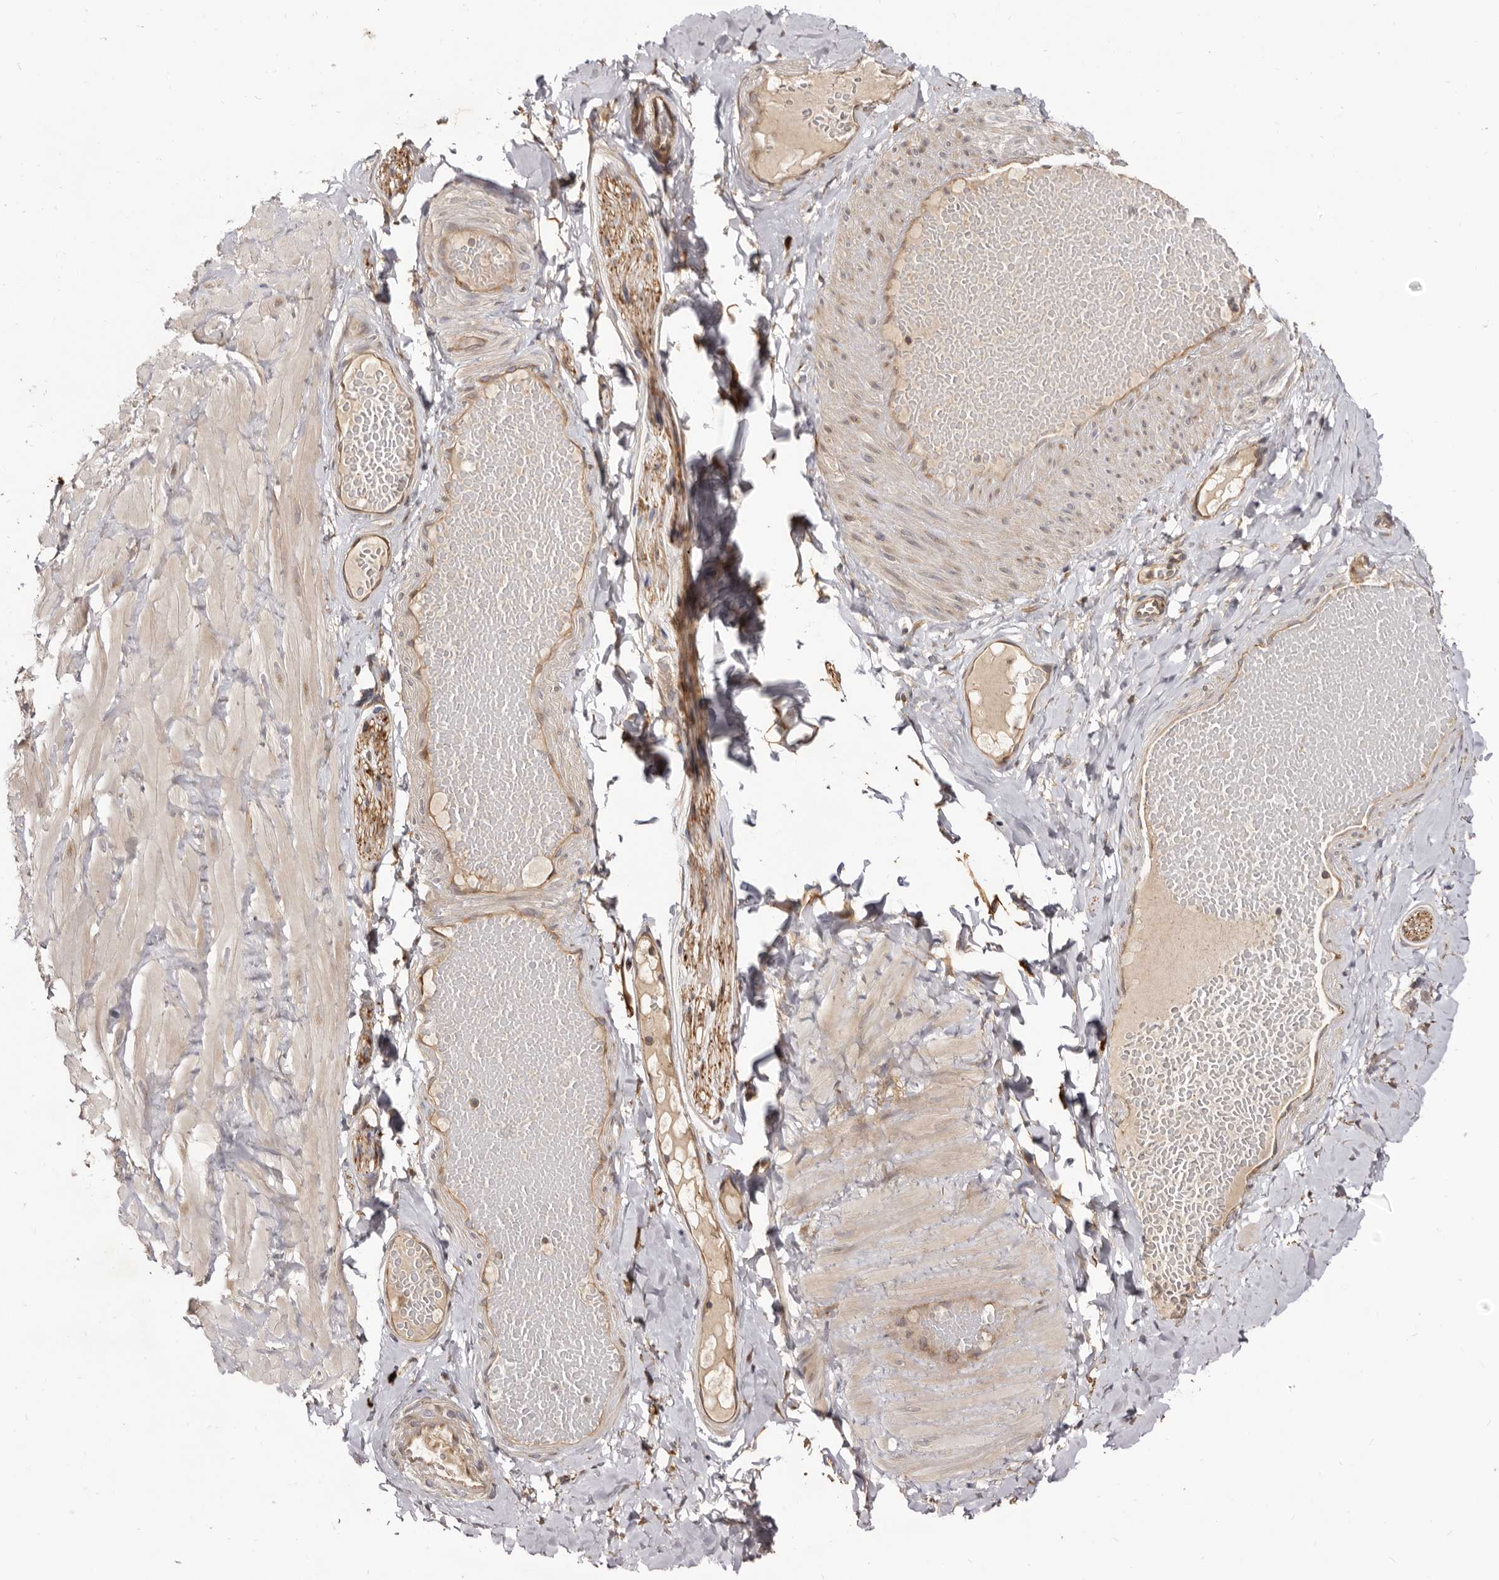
{"staining": {"intensity": "weak", "quantity": ">75%", "location": "cytoplasmic/membranous"}, "tissue": "adipose tissue", "cell_type": "Adipocytes", "image_type": "normal", "snomed": [{"axis": "morphology", "description": "Normal tissue, NOS"}, {"axis": "topography", "description": "Adipose tissue"}, {"axis": "topography", "description": "Vascular tissue"}, {"axis": "topography", "description": "Peripheral nerve tissue"}], "caption": "Human adipose tissue stained for a protein (brown) exhibits weak cytoplasmic/membranous positive staining in approximately >75% of adipocytes.", "gene": "ADAMTS20", "patient": {"sex": "male", "age": 25}}